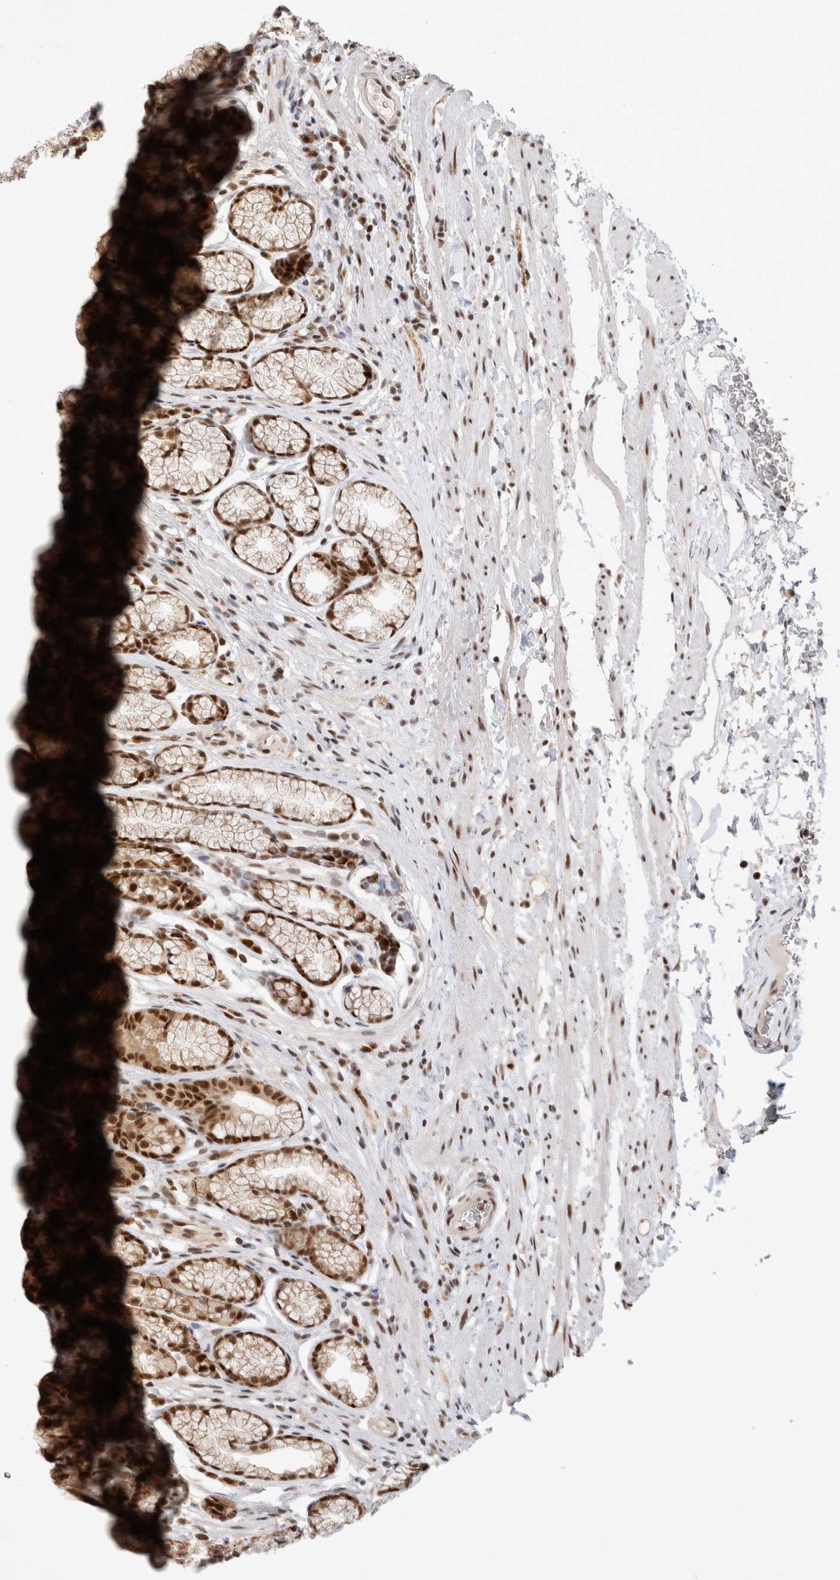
{"staining": {"intensity": "strong", "quantity": ">75%", "location": "cytoplasmic/membranous,nuclear"}, "tissue": "stomach", "cell_type": "Glandular cells", "image_type": "normal", "snomed": [{"axis": "morphology", "description": "Normal tissue, NOS"}, {"axis": "topography", "description": "Stomach"}], "caption": "IHC staining of unremarkable stomach, which shows high levels of strong cytoplasmic/membranous,nuclear staining in about >75% of glandular cells indicating strong cytoplasmic/membranous,nuclear protein staining. The staining was performed using DAB (3,3'-diaminobenzidine) (brown) for protein detection and nuclei were counterstained in hematoxylin (blue).", "gene": "HESX1", "patient": {"sex": "male", "age": 42}}